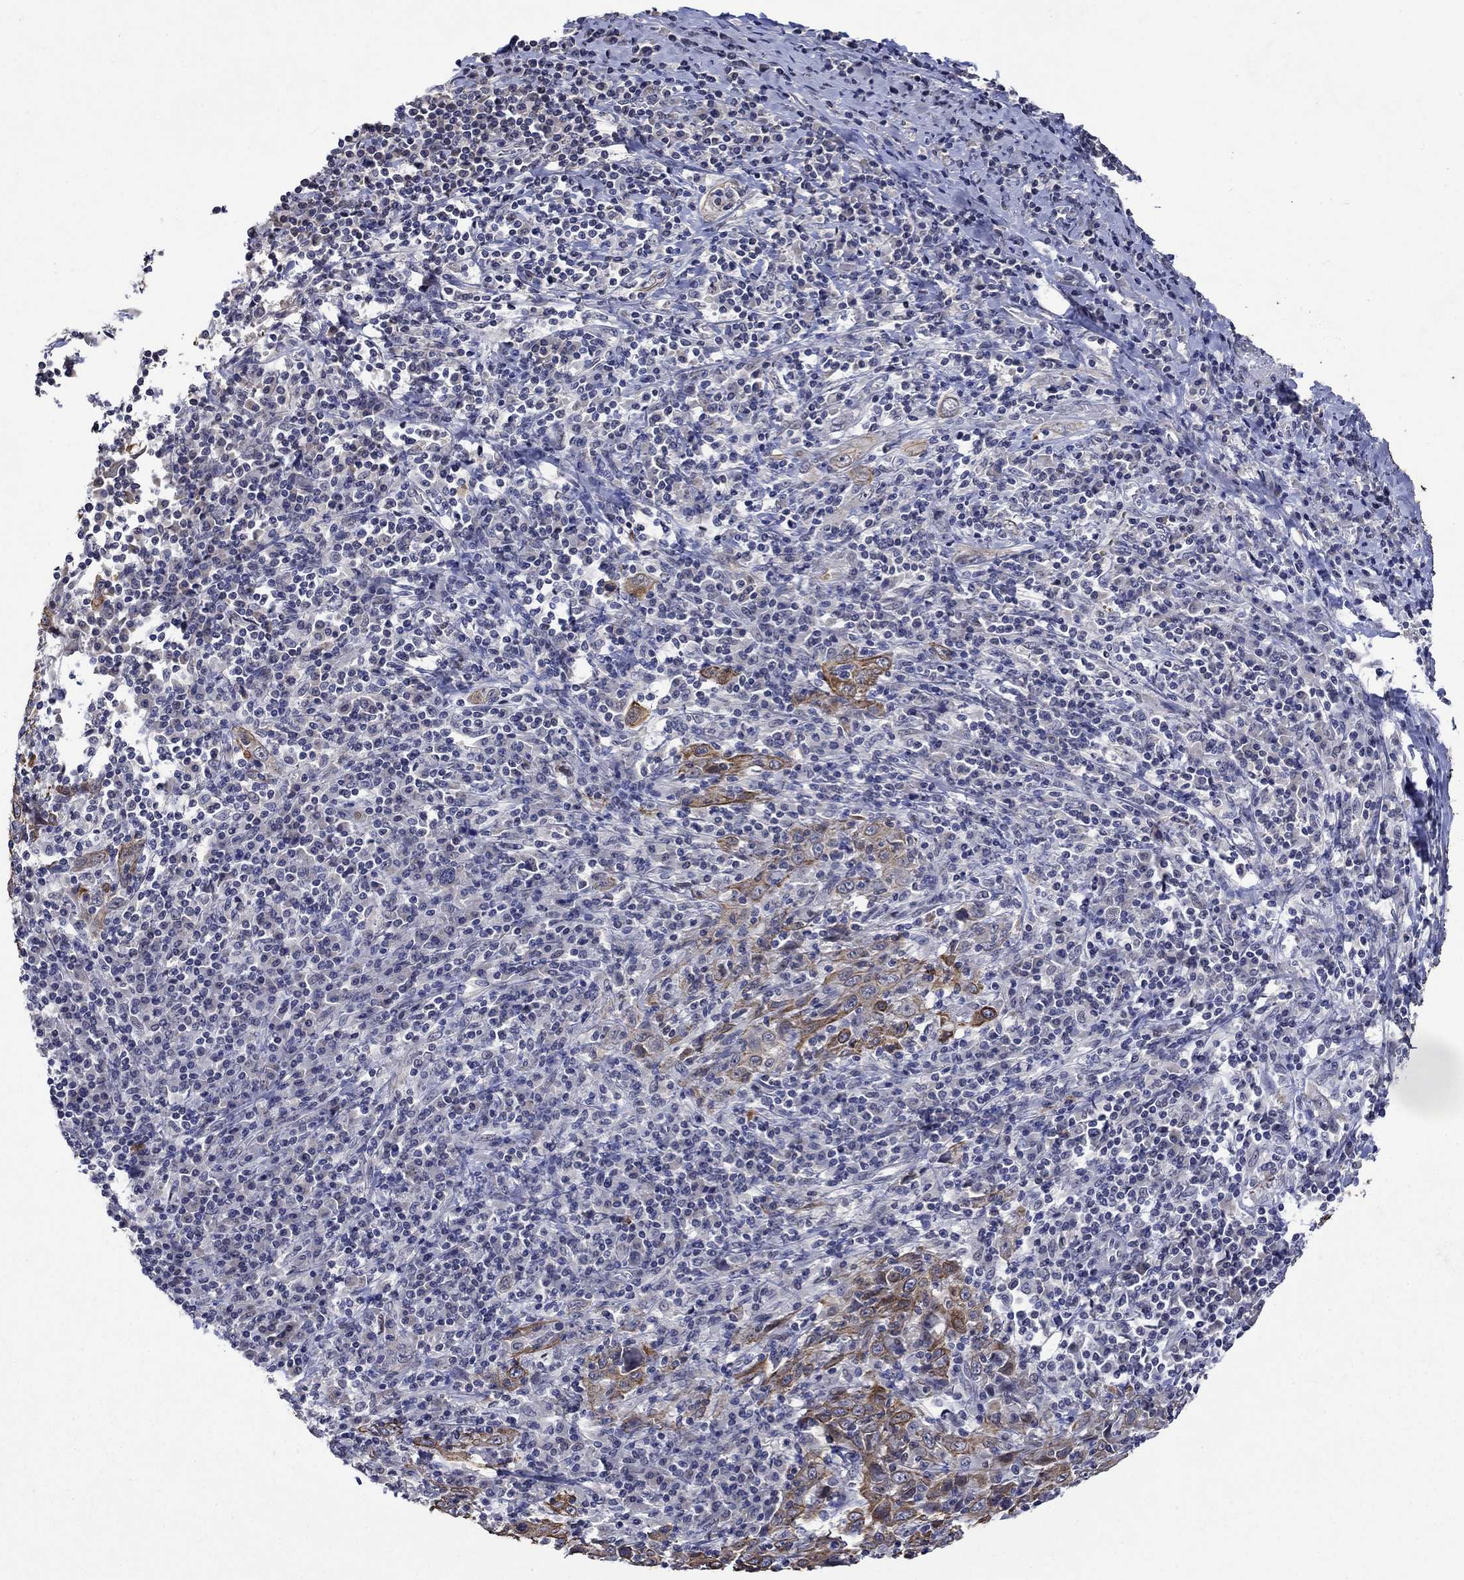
{"staining": {"intensity": "strong", "quantity": "25%-75%", "location": "cytoplasmic/membranous"}, "tissue": "cervical cancer", "cell_type": "Tumor cells", "image_type": "cancer", "snomed": [{"axis": "morphology", "description": "Squamous cell carcinoma, NOS"}, {"axis": "topography", "description": "Cervix"}], "caption": "Protein expression analysis of cervical squamous cell carcinoma shows strong cytoplasmic/membranous expression in about 25%-75% of tumor cells.", "gene": "DDX3Y", "patient": {"sex": "female", "age": 46}}